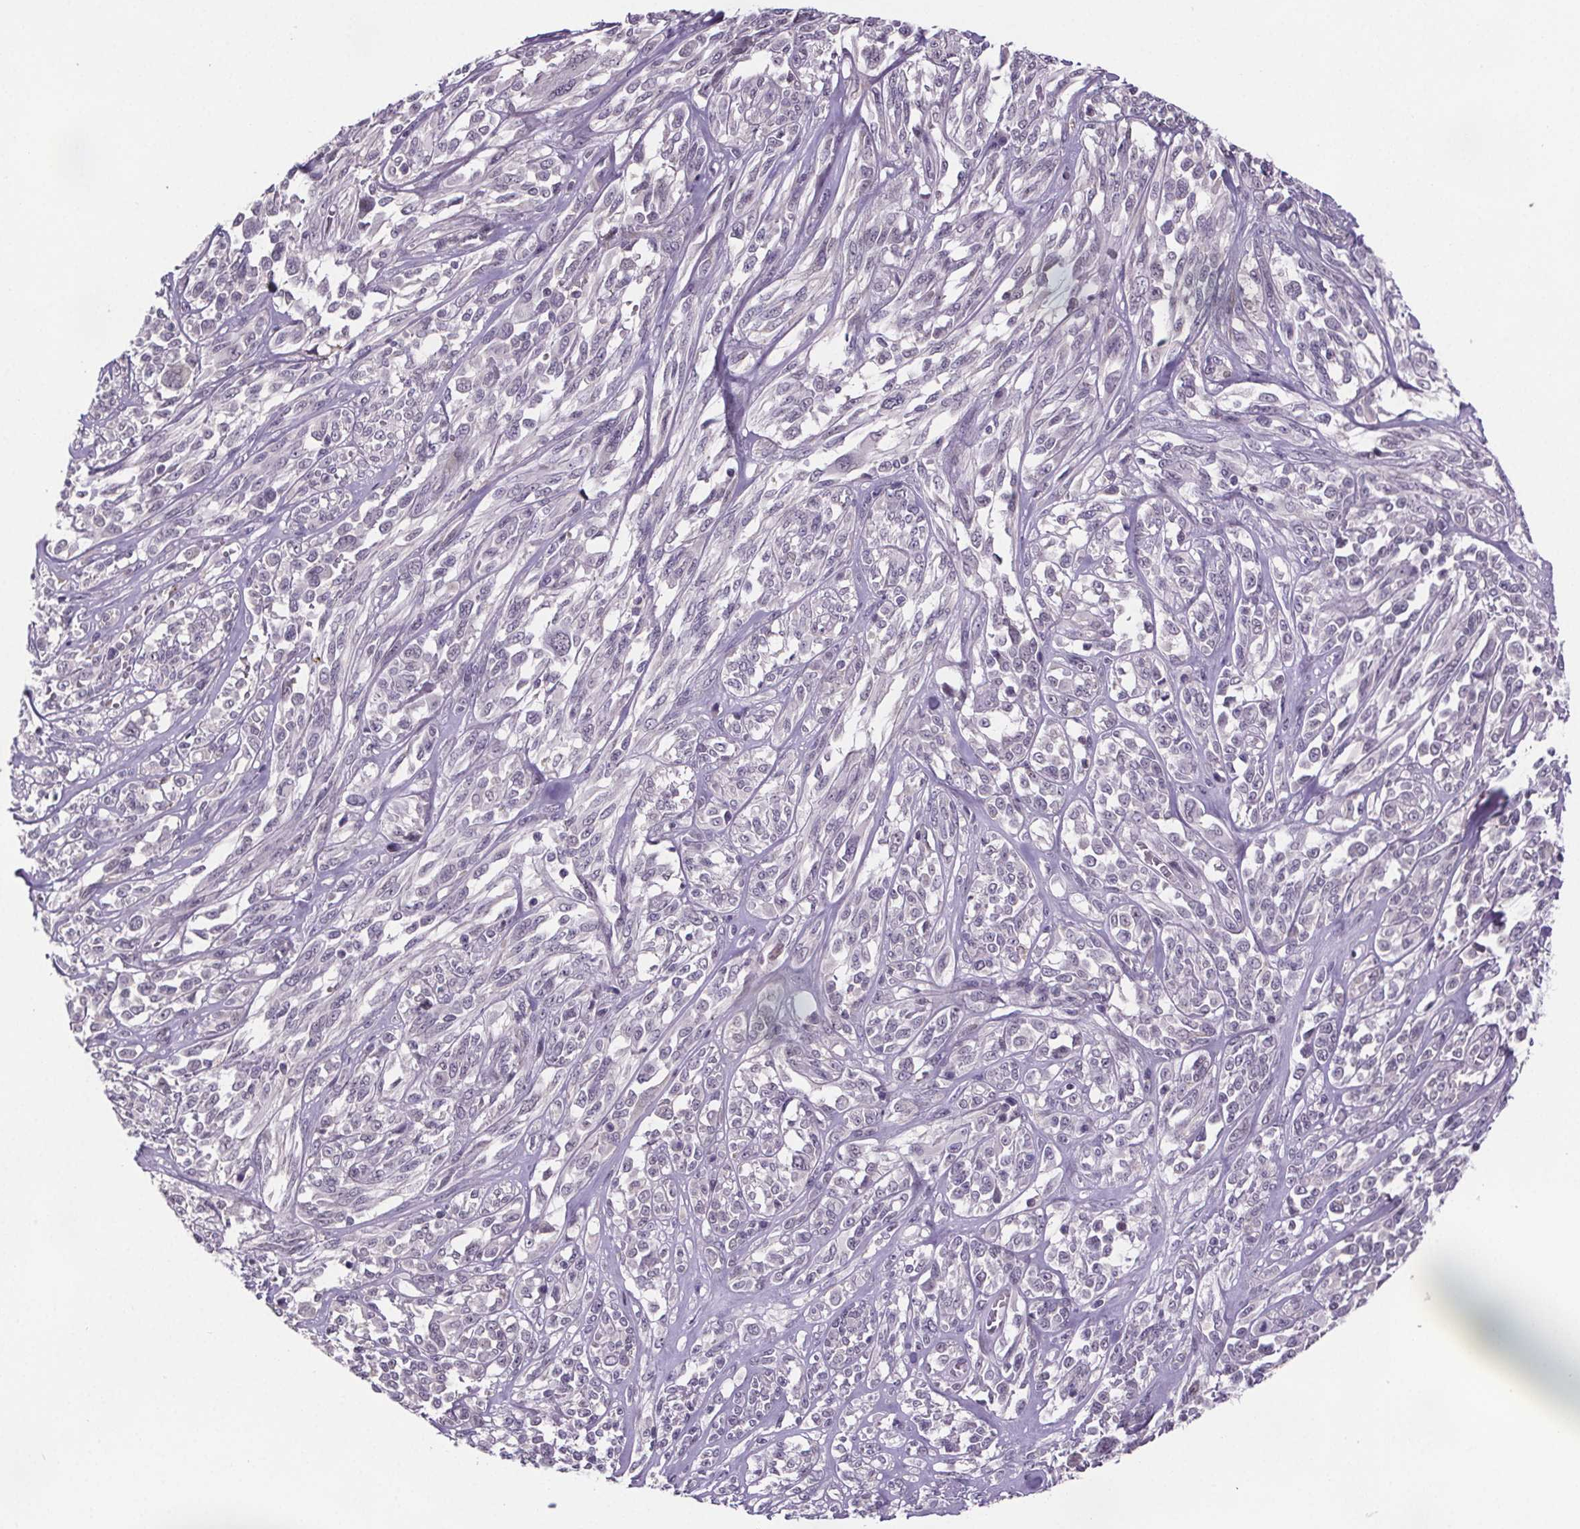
{"staining": {"intensity": "negative", "quantity": "none", "location": "none"}, "tissue": "melanoma", "cell_type": "Tumor cells", "image_type": "cancer", "snomed": [{"axis": "morphology", "description": "Malignant melanoma, NOS"}, {"axis": "topography", "description": "Skin"}], "caption": "High magnification brightfield microscopy of malignant melanoma stained with DAB (3,3'-diaminobenzidine) (brown) and counterstained with hematoxylin (blue): tumor cells show no significant staining.", "gene": "TTC12", "patient": {"sex": "female", "age": 91}}